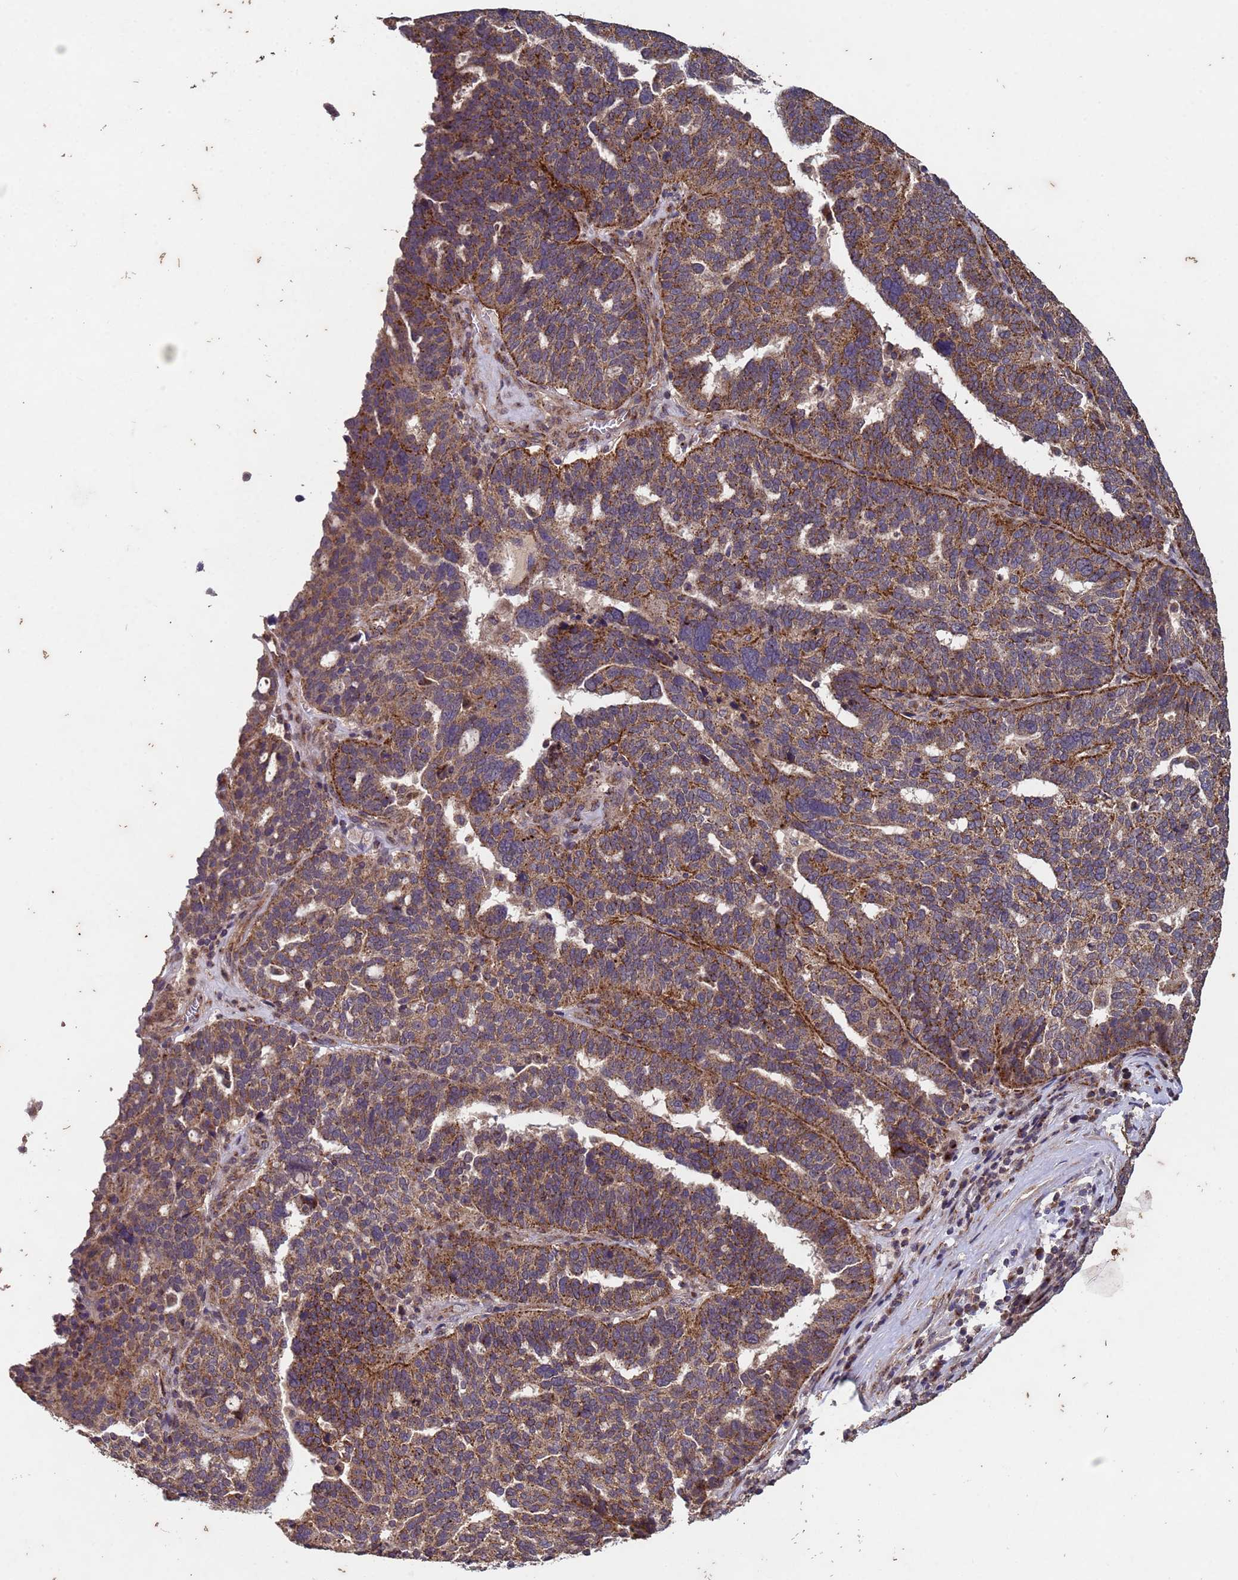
{"staining": {"intensity": "strong", "quantity": ">75%", "location": "cytoplasmic/membranous"}, "tissue": "ovarian cancer", "cell_type": "Tumor cells", "image_type": "cancer", "snomed": [{"axis": "morphology", "description": "Cystadenocarcinoma, serous, NOS"}, {"axis": "topography", "description": "Ovary"}], "caption": "Immunohistochemical staining of human ovarian cancer (serous cystadenocarcinoma) demonstrates high levels of strong cytoplasmic/membranous positivity in approximately >75% of tumor cells.", "gene": "FASTKD1", "patient": {"sex": "female", "age": 59}}